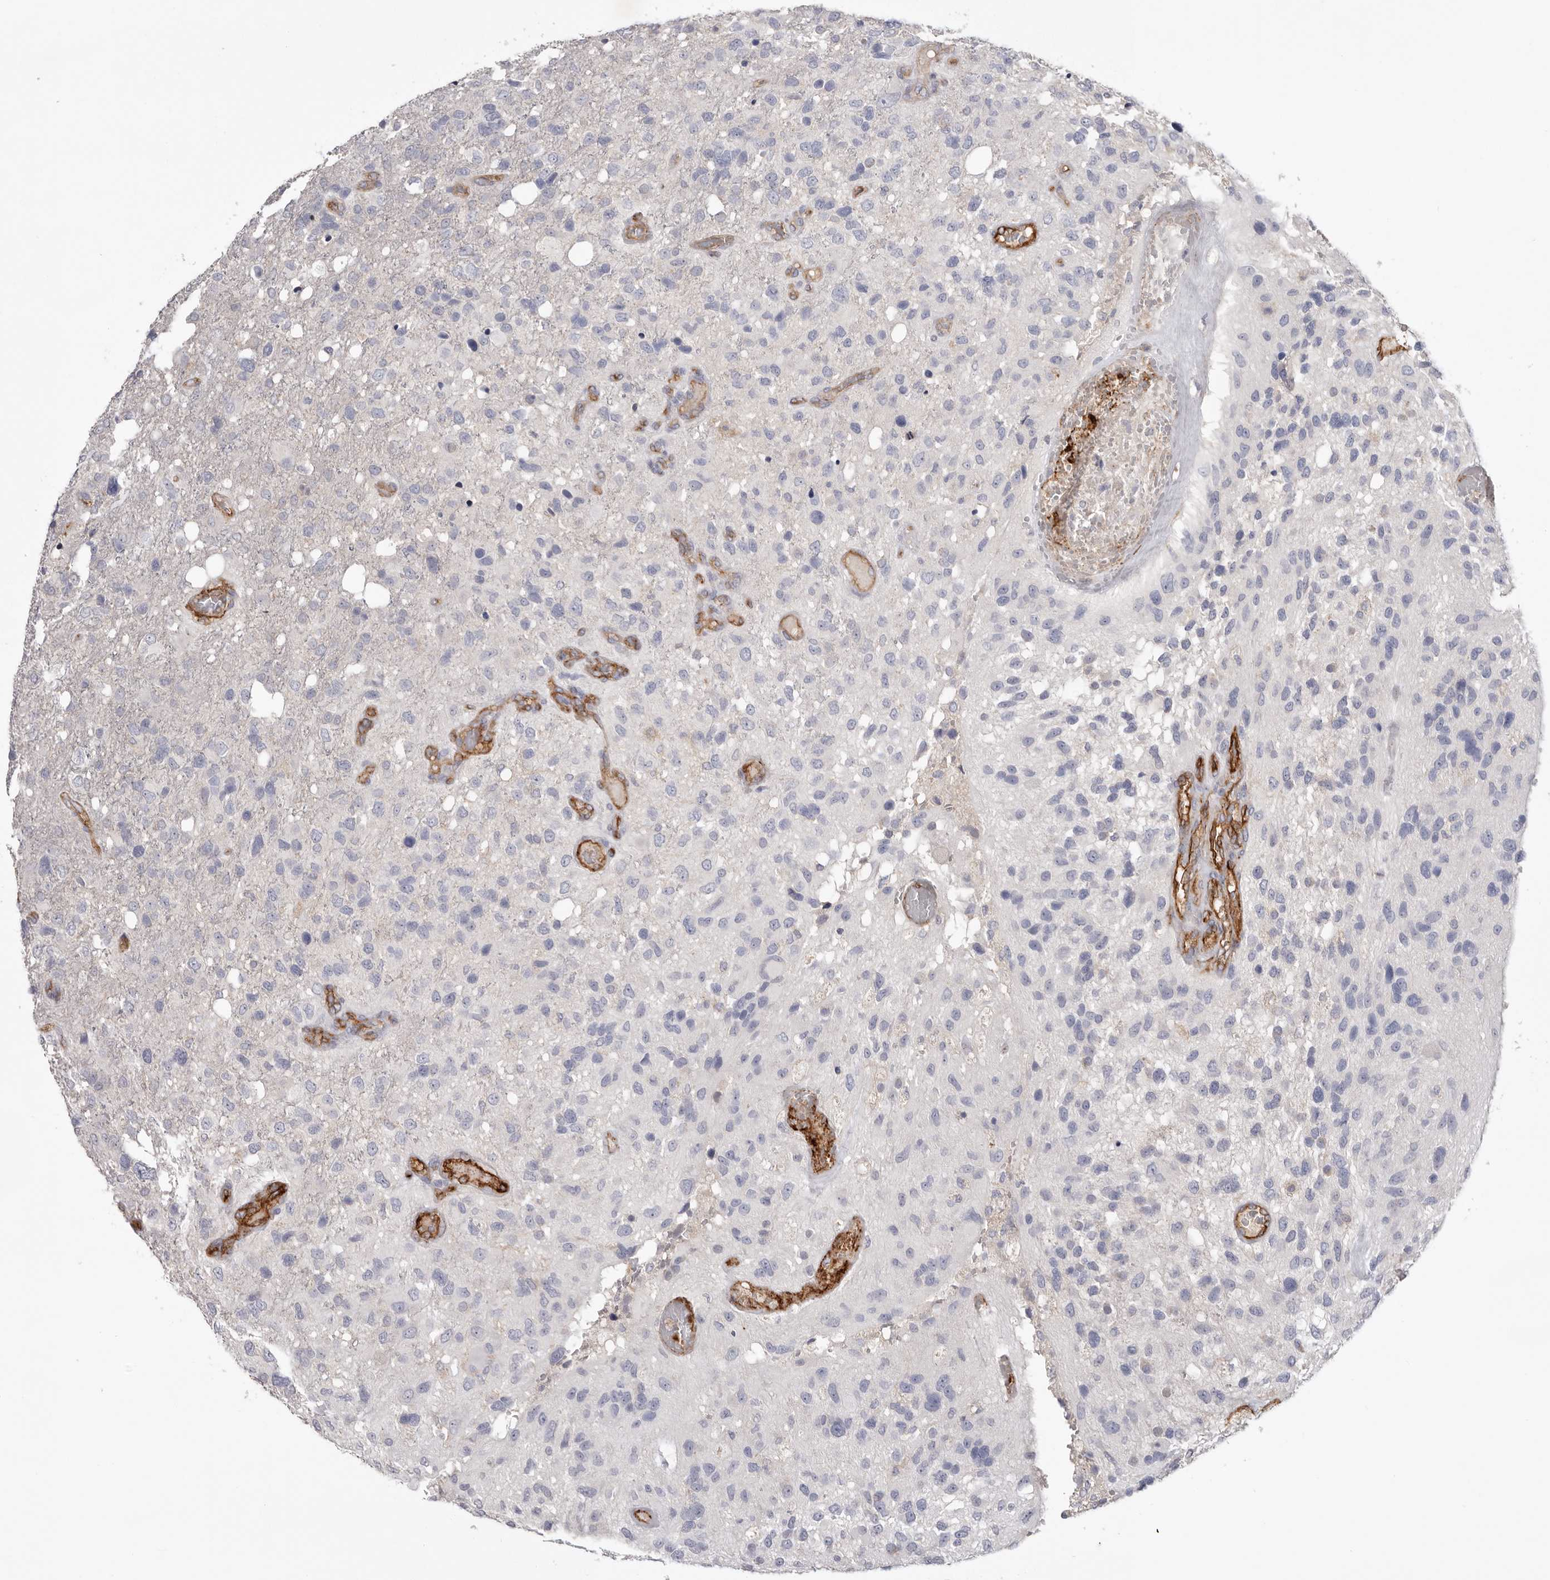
{"staining": {"intensity": "negative", "quantity": "none", "location": "none"}, "tissue": "glioma", "cell_type": "Tumor cells", "image_type": "cancer", "snomed": [{"axis": "morphology", "description": "Glioma, malignant, High grade"}, {"axis": "topography", "description": "Brain"}], "caption": "This micrograph is of high-grade glioma (malignant) stained with immunohistochemistry to label a protein in brown with the nuclei are counter-stained blue. There is no expression in tumor cells. The staining is performed using DAB (3,3'-diaminobenzidine) brown chromogen with nuclei counter-stained in using hematoxylin.", "gene": "LRRC66", "patient": {"sex": "female", "age": 58}}